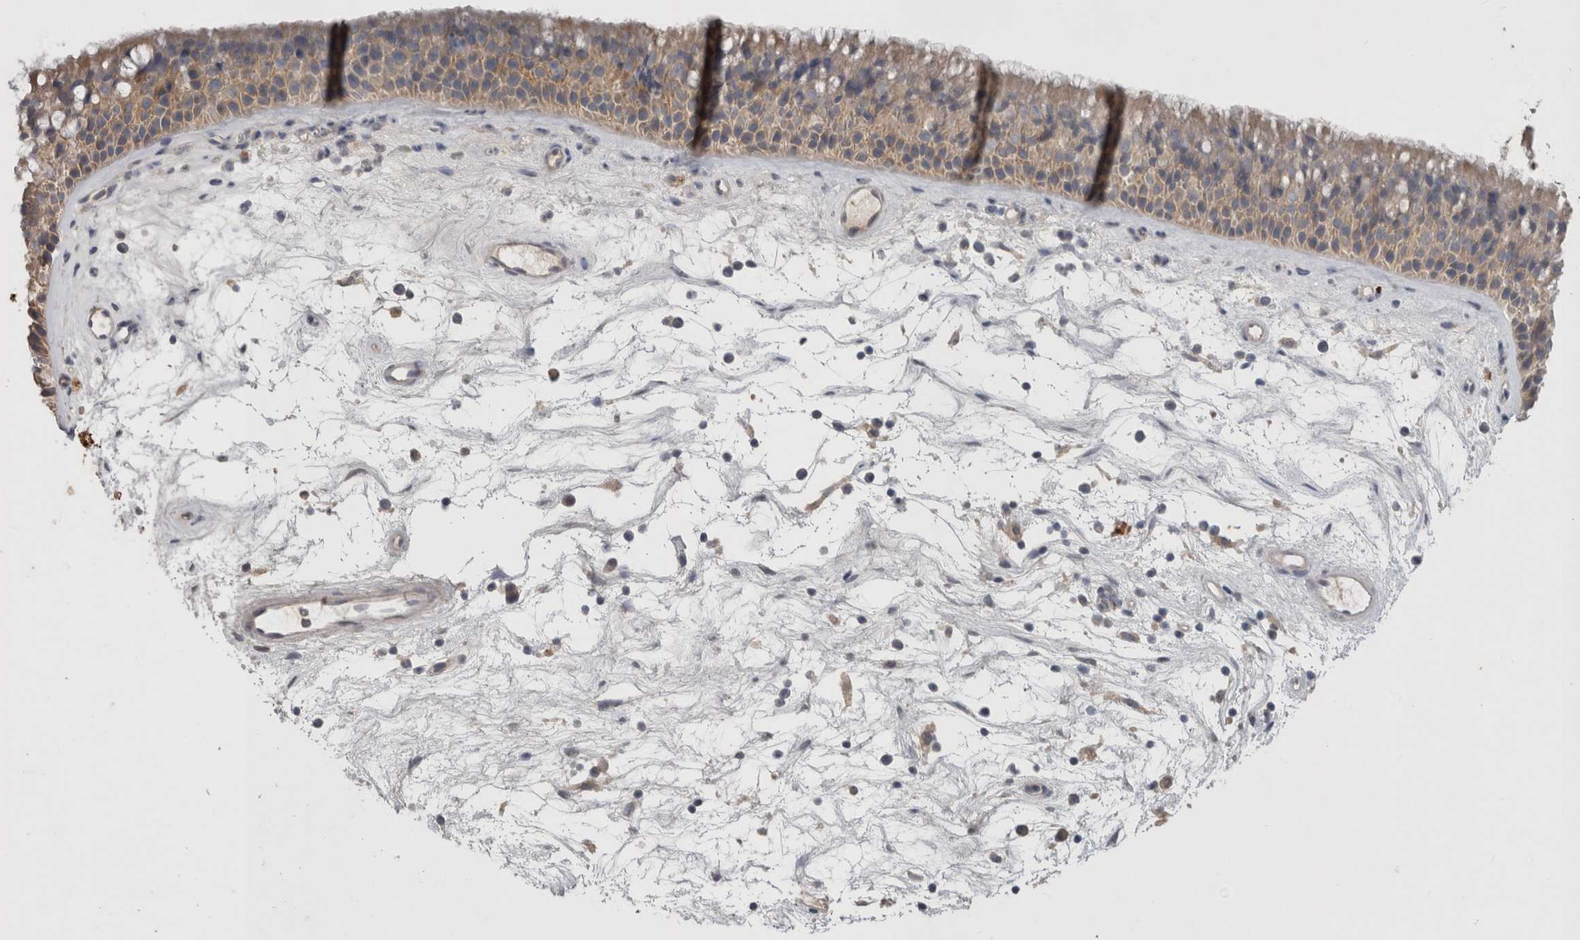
{"staining": {"intensity": "weak", "quantity": ">75%", "location": "cytoplasmic/membranous"}, "tissue": "nasopharynx", "cell_type": "Respiratory epithelial cells", "image_type": "normal", "snomed": [{"axis": "morphology", "description": "Normal tissue, NOS"}, {"axis": "topography", "description": "Nasopharynx"}], "caption": "Brown immunohistochemical staining in normal human nasopharynx demonstrates weak cytoplasmic/membranous expression in approximately >75% of respiratory epithelial cells.", "gene": "SLC22A11", "patient": {"sex": "male", "age": 64}}